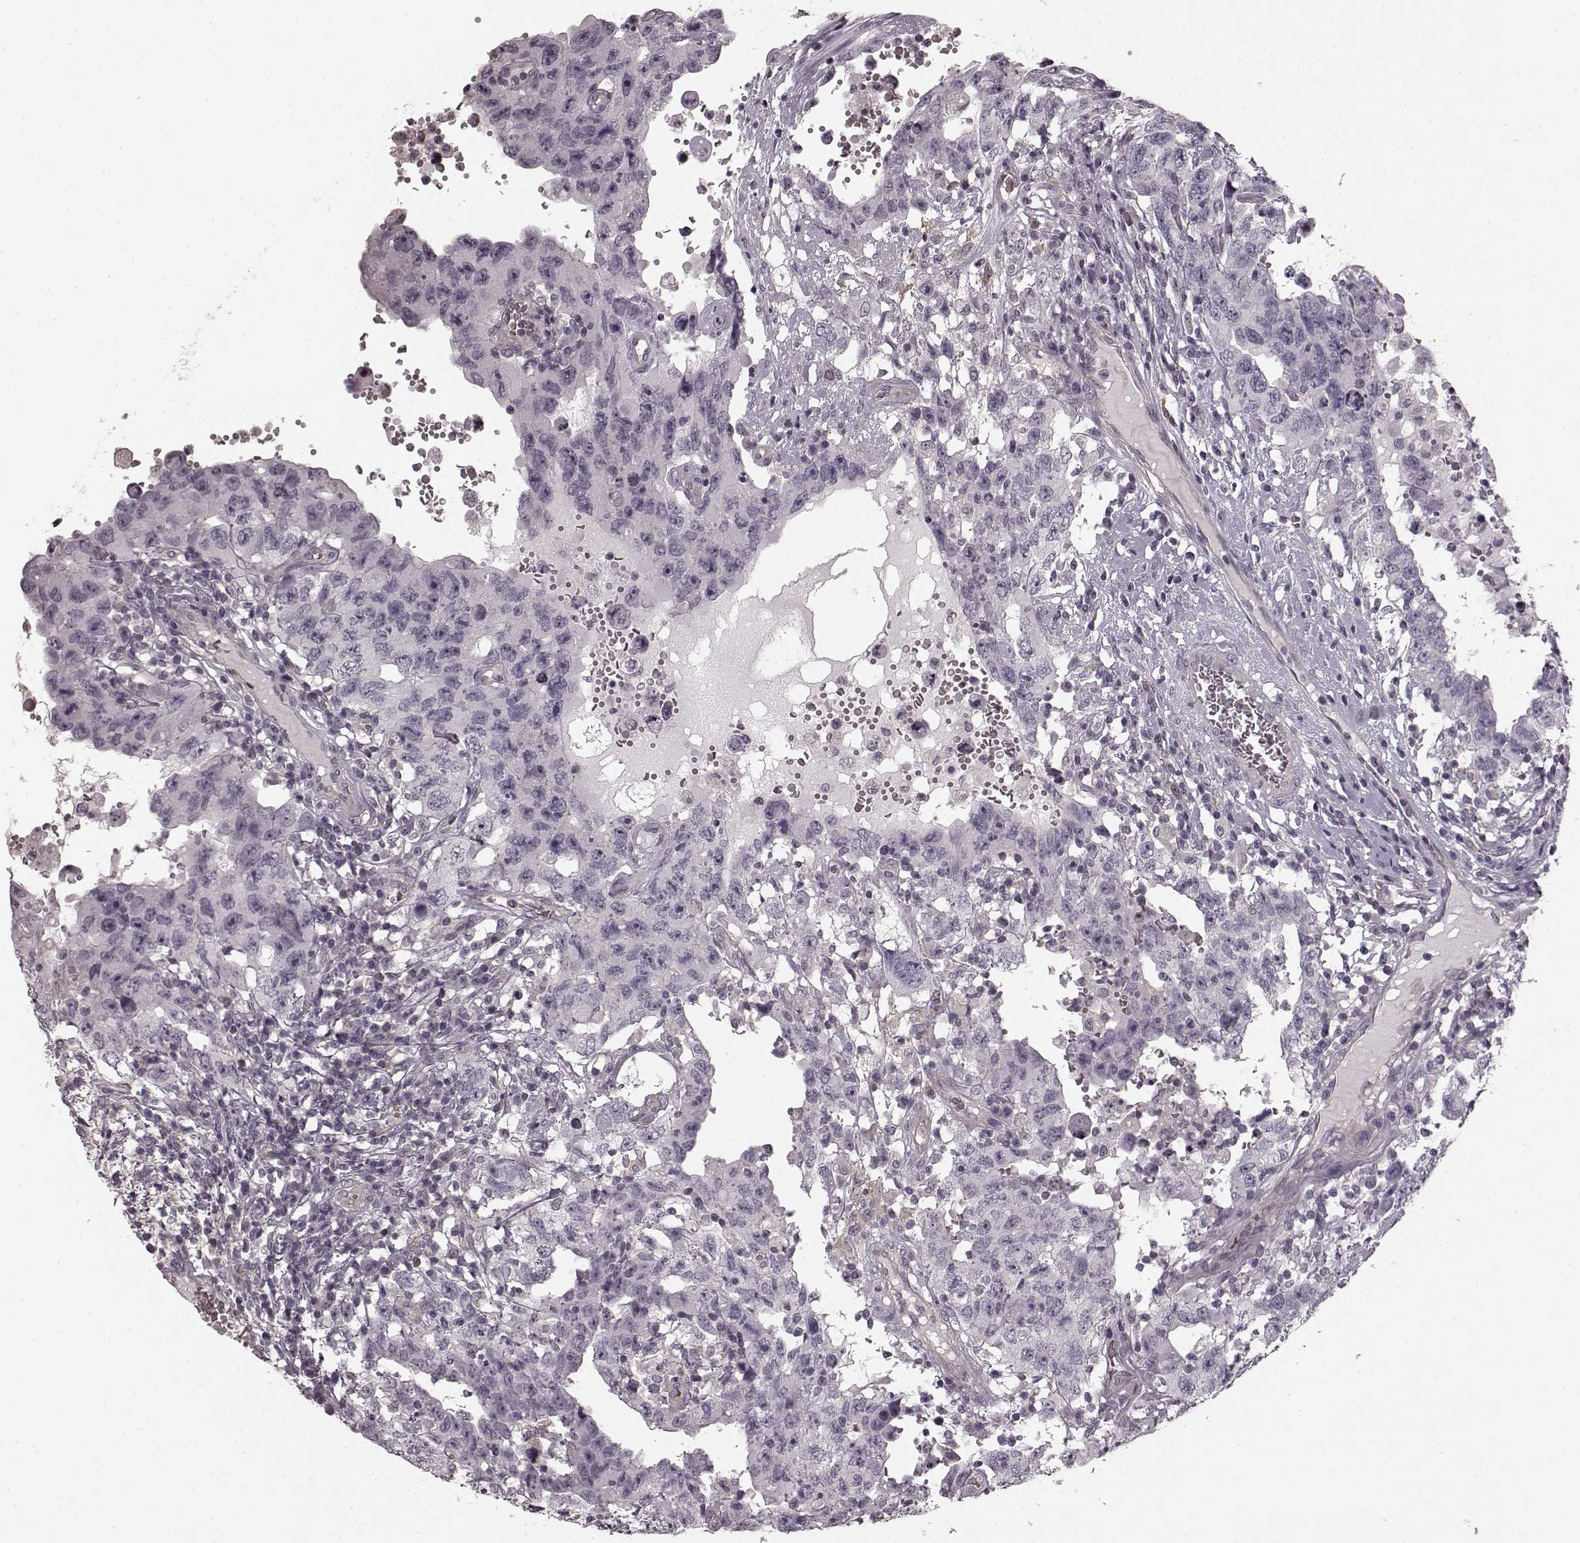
{"staining": {"intensity": "negative", "quantity": "none", "location": "none"}, "tissue": "testis cancer", "cell_type": "Tumor cells", "image_type": "cancer", "snomed": [{"axis": "morphology", "description": "Carcinoma, Embryonal, NOS"}, {"axis": "topography", "description": "Testis"}], "caption": "This is an IHC micrograph of human testis cancer. There is no staining in tumor cells.", "gene": "PRKCE", "patient": {"sex": "male", "age": 26}}